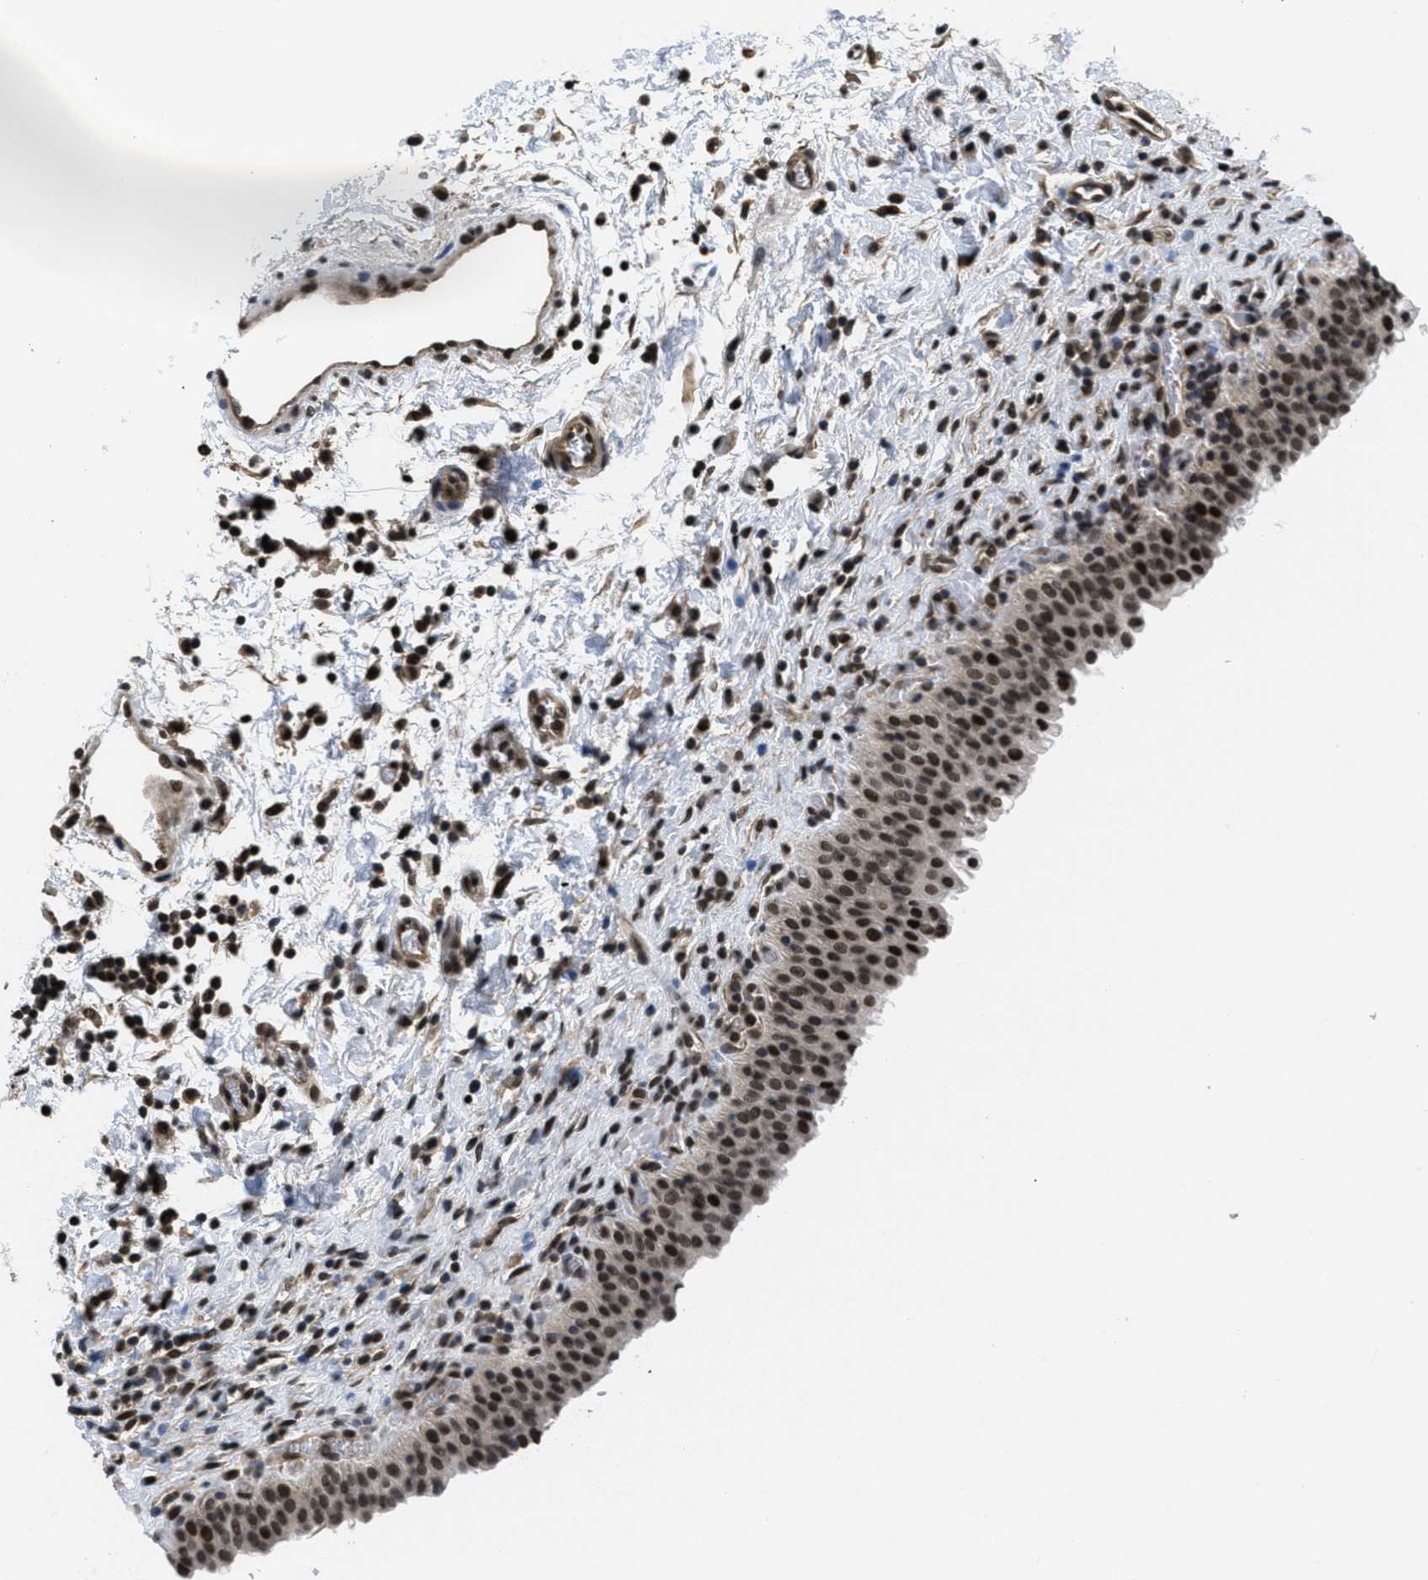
{"staining": {"intensity": "strong", "quantity": ">75%", "location": "nuclear"}, "tissue": "urinary bladder", "cell_type": "Urothelial cells", "image_type": "normal", "snomed": [{"axis": "morphology", "description": "Normal tissue, NOS"}, {"axis": "topography", "description": "Urinary bladder"}], "caption": "Urothelial cells demonstrate high levels of strong nuclear staining in about >75% of cells in benign urinary bladder.", "gene": "CUL4B", "patient": {"sex": "male", "age": 51}}